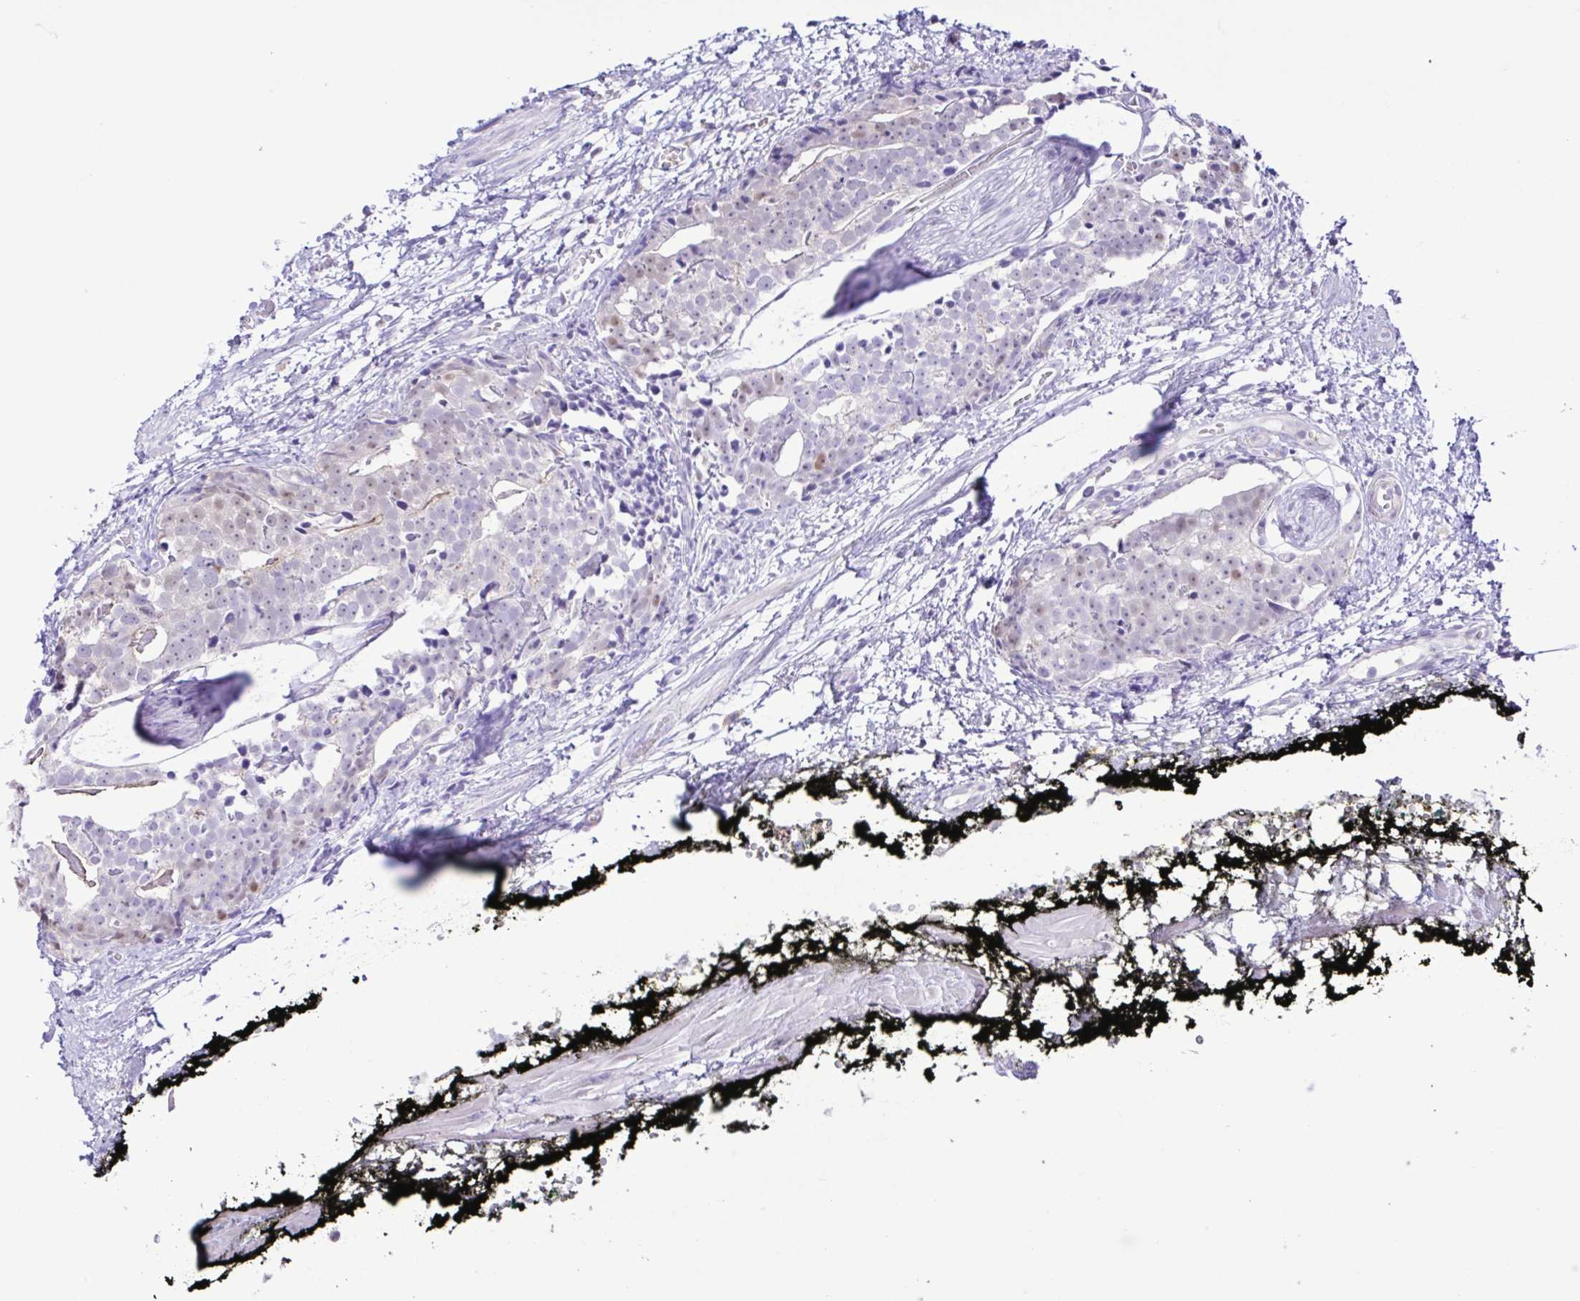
{"staining": {"intensity": "negative", "quantity": "none", "location": "none"}, "tissue": "prostate cancer", "cell_type": "Tumor cells", "image_type": "cancer", "snomed": [{"axis": "morphology", "description": "Adenocarcinoma, High grade"}, {"axis": "topography", "description": "Prostate"}], "caption": "Immunohistochemistry (IHC) micrograph of neoplastic tissue: human prostate cancer stained with DAB (3,3'-diaminobenzidine) reveals no significant protein positivity in tumor cells.", "gene": "CYP17A1", "patient": {"sex": "male", "age": 71}}